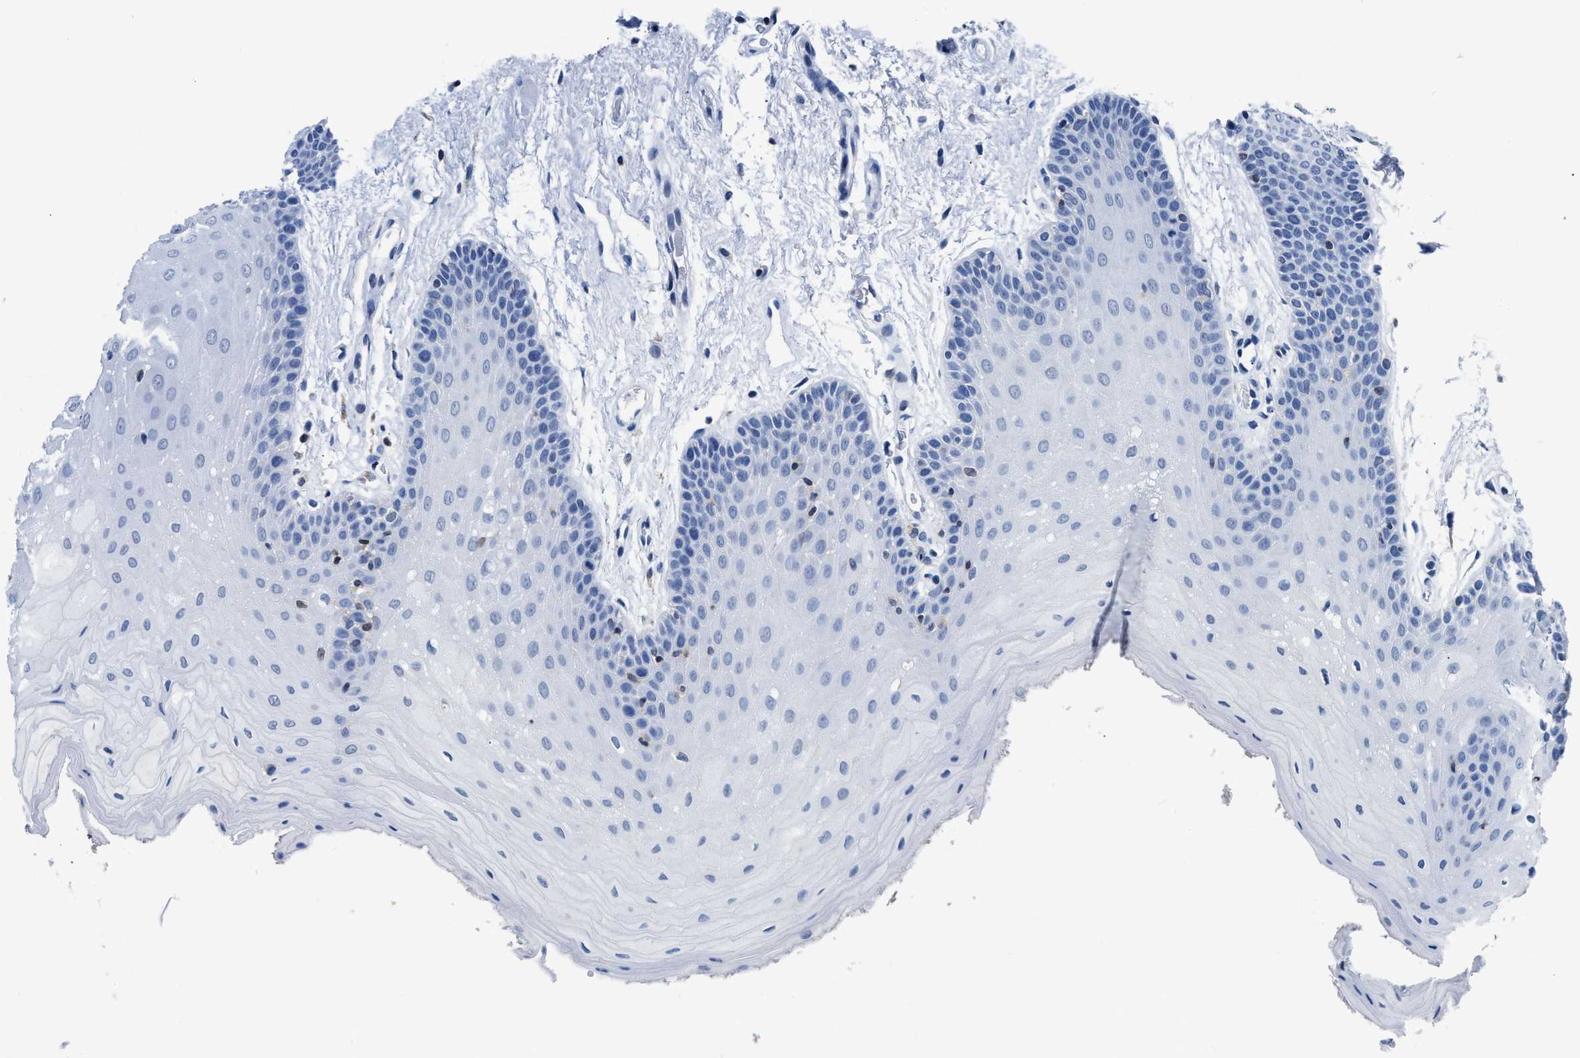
{"staining": {"intensity": "negative", "quantity": "none", "location": "none"}, "tissue": "oral mucosa", "cell_type": "Squamous epithelial cells", "image_type": "normal", "snomed": [{"axis": "morphology", "description": "Normal tissue, NOS"}, {"axis": "morphology", "description": "Squamous cell carcinoma, NOS"}, {"axis": "topography", "description": "Oral tissue"}, {"axis": "topography", "description": "Head-Neck"}], "caption": "Immunohistochemical staining of unremarkable oral mucosa demonstrates no significant expression in squamous epithelial cells.", "gene": "NFATC2", "patient": {"sex": "male", "age": 71}}